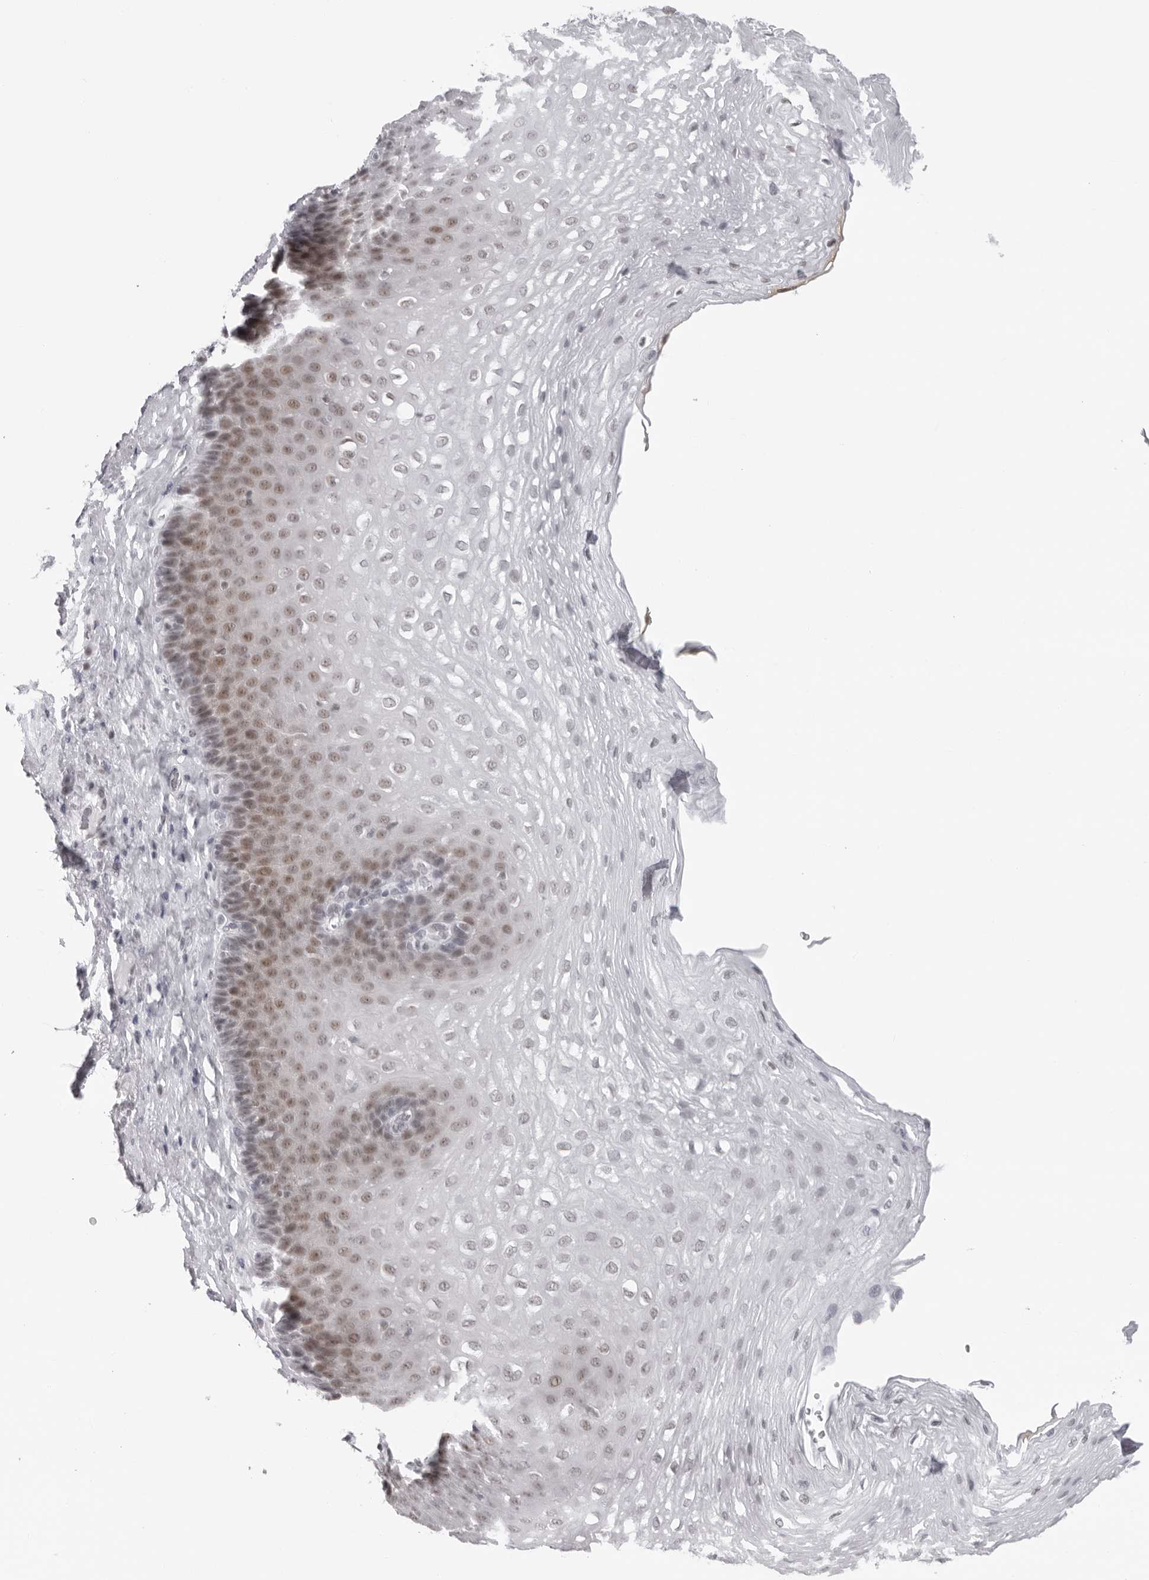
{"staining": {"intensity": "moderate", "quantity": "25%-75%", "location": "nuclear"}, "tissue": "esophagus", "cell_type": "Squamous epithelial cells", "image_type": "normal", "snomed": [{"axis": "morphology", "description": "Normal tissue, NOS"}, {"axis": "topography", "description": "Esophagus"}], "caption": "IHC histopathology image of normal esophagus stained for a protein (brown), which exhibits medium levels of moderate nuclear staining in approximately 25%-75% of squamous epithelial cells.", "gene": "ESPN", "patient": {"sex": "female", "age": 66}}